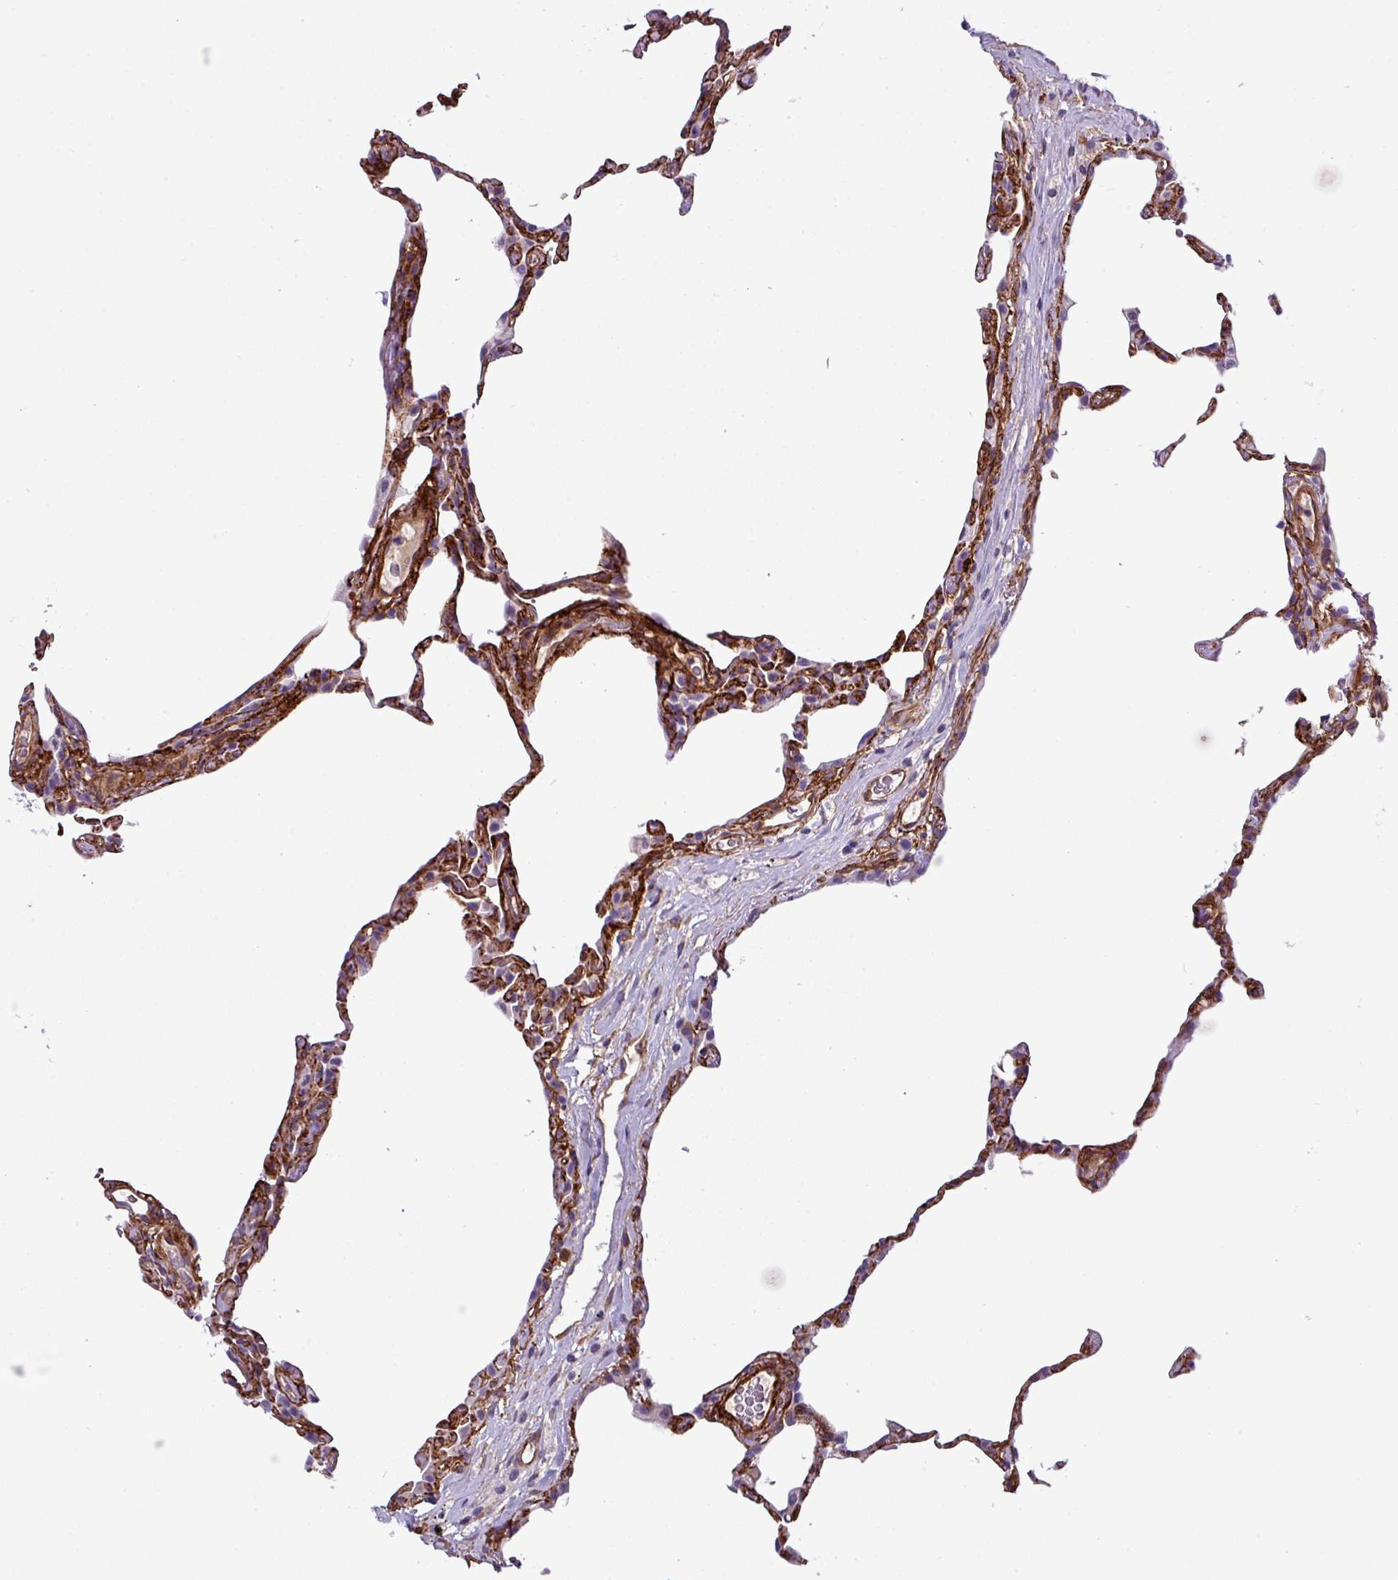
{"staining": {"intensity": "strong", "quantity": "25%-75%", "location": "cytoplasmic/membranous"}, "tissue": "lung", "cell_type": "Alveolar cells", "image_type": "normal", "snomed": [{"axis": "morphology", "description": "Normal tissue, NOS"}, {"axis": "topography", "description": "Lung"}], "caption": "A high amount of strong cytoplasmic/membranous expression is identified in approximately 25%-75% of alveolar cells in benign lung. (DAB = brown stain, brightfield microscopy at high magnification).", "gene": "PARD6A", "patient": {"sex": "female", "age": 57}}